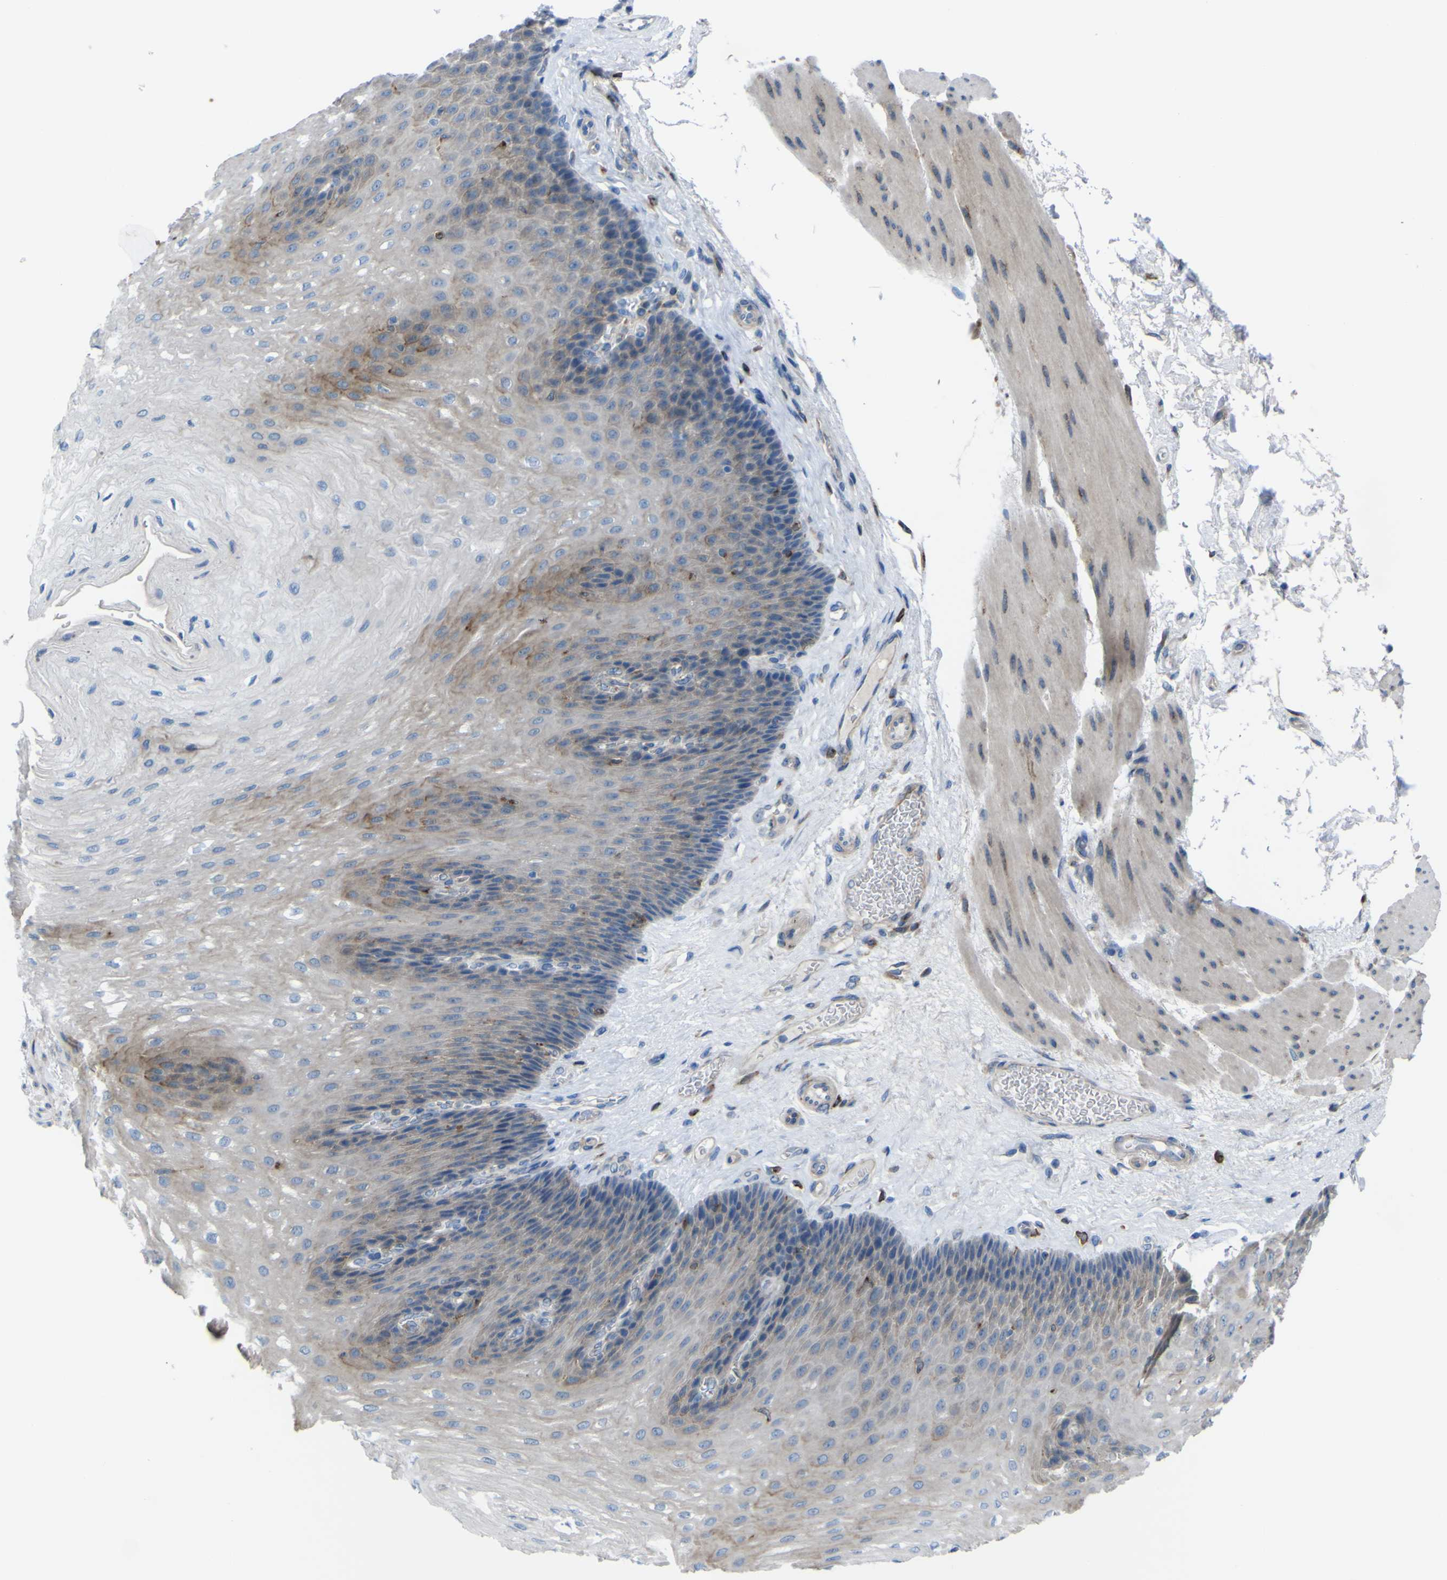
{"staining": {"intensity": "weak", "quantity": "25%-75%", "location": "cytoplasmic/membranous"}, "tissue": "esophagus", "cell_type": "Squamous epithelial cells", "image_type": "normal", "snomed": [{"axis": "morphology", "description": "Normal tissue, NOS"}, {"axis": "topography", "description": "Esophagus"}], "caption": "DAB (3,3'-diaminobenzidine) immunohistochemical staining of normal human esophagus demonstrates weak cytoplasmic/membranous protein positivity in about 25%-75% of squamous epithelial cells. (DAB IHC, brown staining for protein, blue staining for nuclei).", "gene": "CST3", "patient": {"sex": "female", "age": 72}}